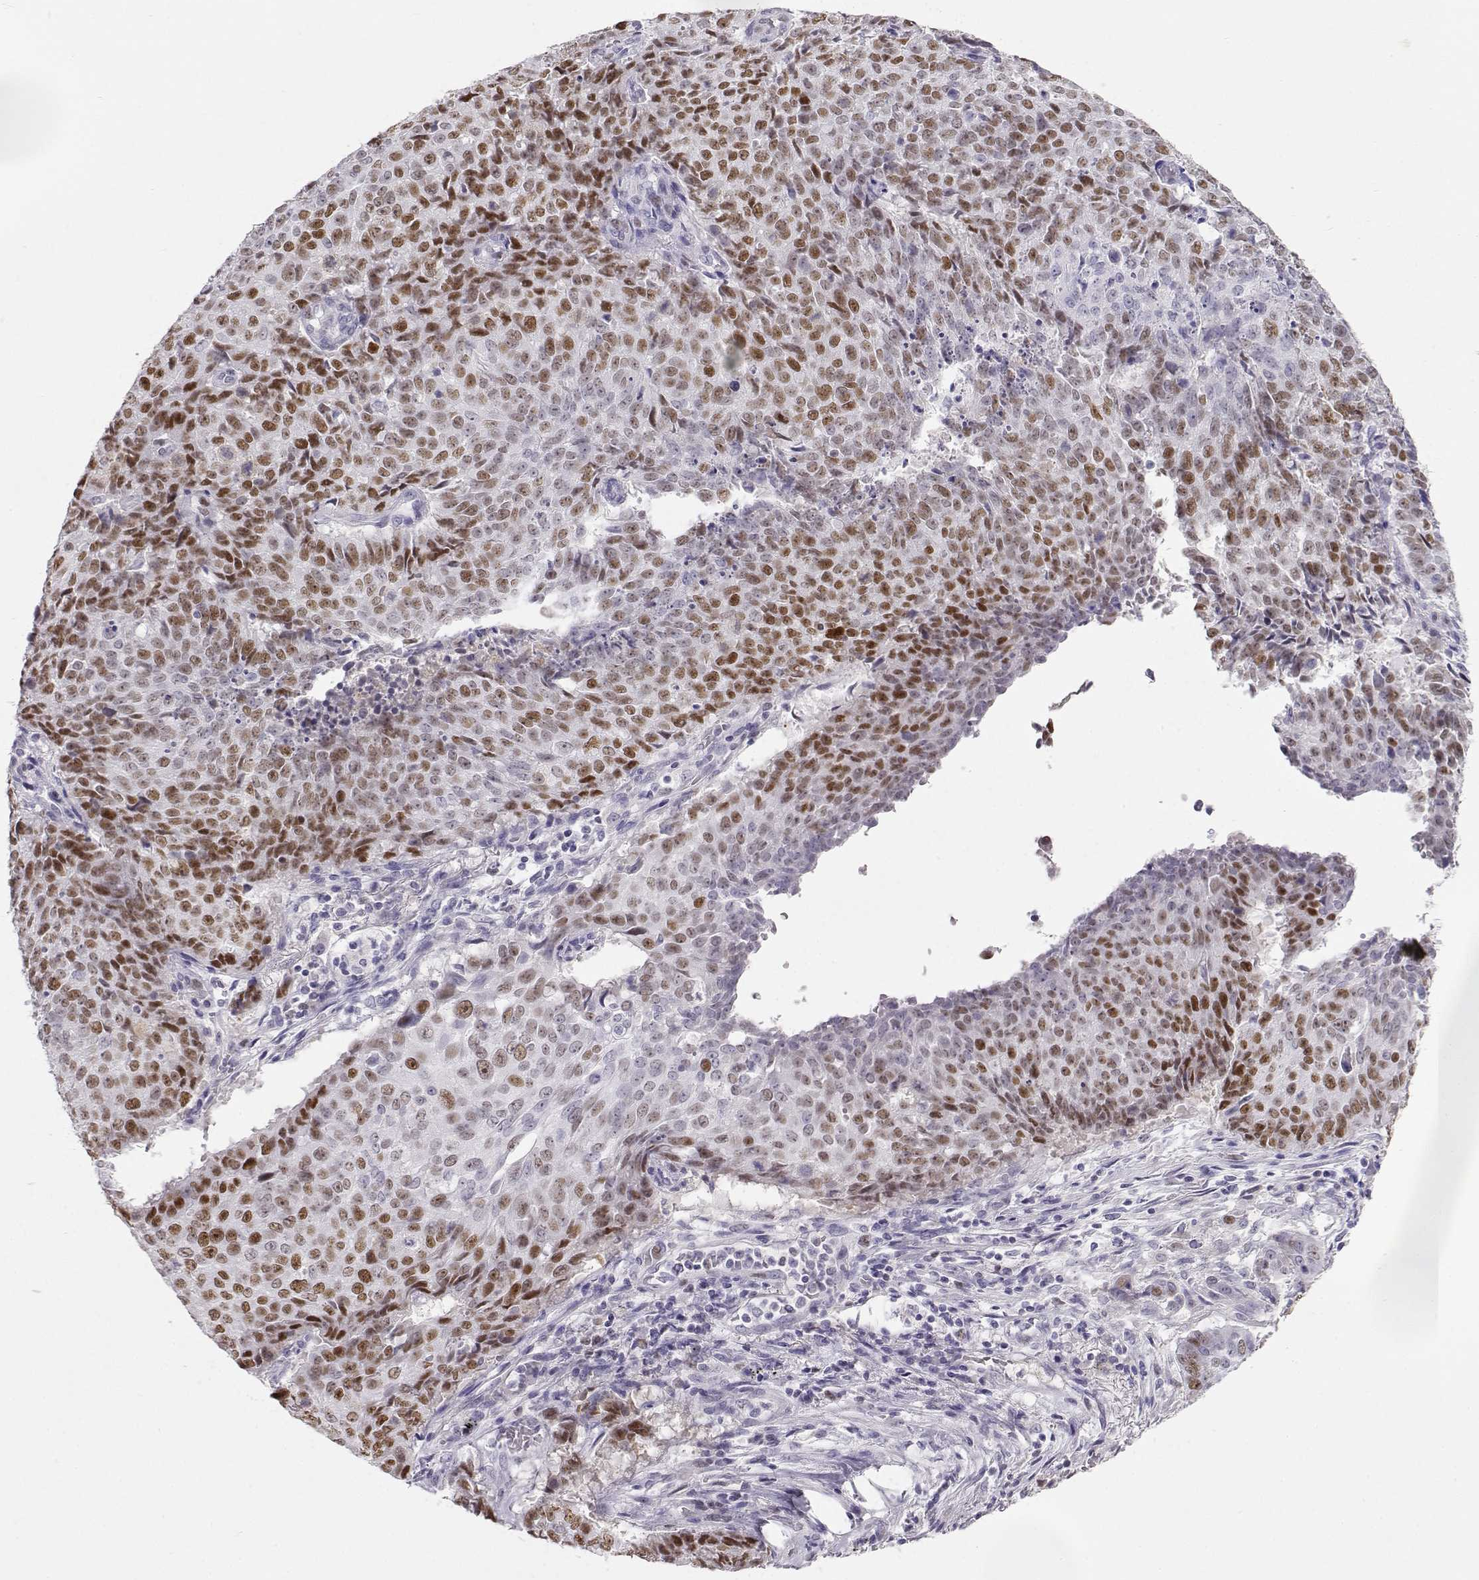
{"staining": {"intensity": "strong", "quantity": "25%-75%", "location": "nuclear"}, "tissue": "lung cancer", "cell_type": "Tumor cells", "image_type": "cancer", "snomed": [{"axis": "morphology", "description": "Normal tissue, NOS"}, {"axis": "morphology", "description": "Squamous cell carcinoma, NOS"}, {"axis": "topography", "description": "Bronchus"}, {"axis": "topography", "description": "Lung"}], "caption": "Immunohistochemistry (IHC) (DAB (3,3'-diaminobenzidine)) staining of lung cancer shows strong nuclear protein positivity in approximately 25%-75% of tumor cells.", "gene": "OPN5", "patient": {"sex": "male", "age": 64}}